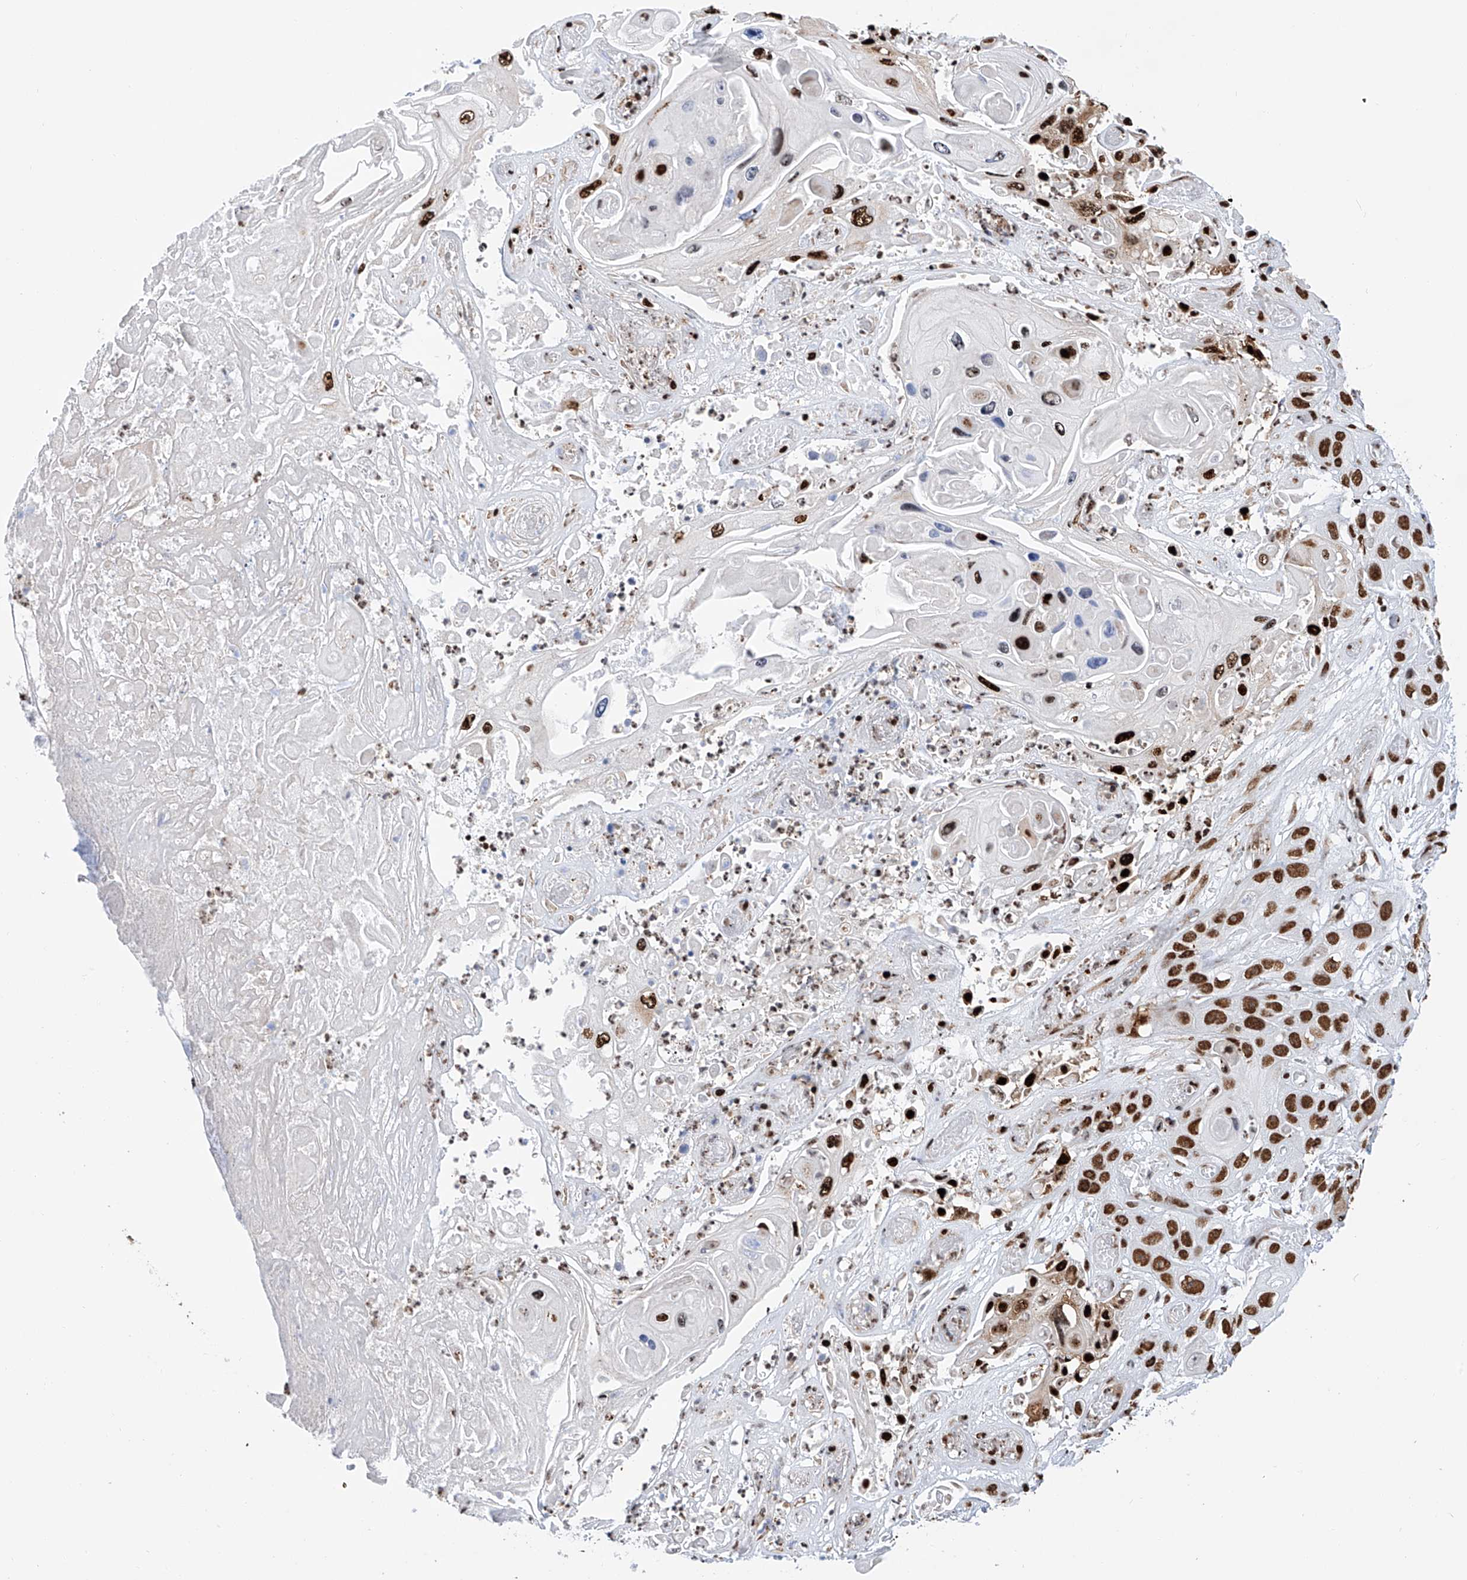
{"staining": {"intensity": "strong", "quantity": ">75%", "location": "nuclear"}, "tissue": "skin cancer", "cell_type": "Tumor cells", "image_type": "cancer", "snomed": [{"axis": "morphology", "description": "Squamous cell carcinoma, NOS"}, {"axis": "topography", "description": "Skin"}], "caption": "A high amount of strong nuclear positivity is present in about >75% of tumor cells in skin cancer tissue.", "gene": "SRSF6", "patient": {"sex": "male", "age": 55}}